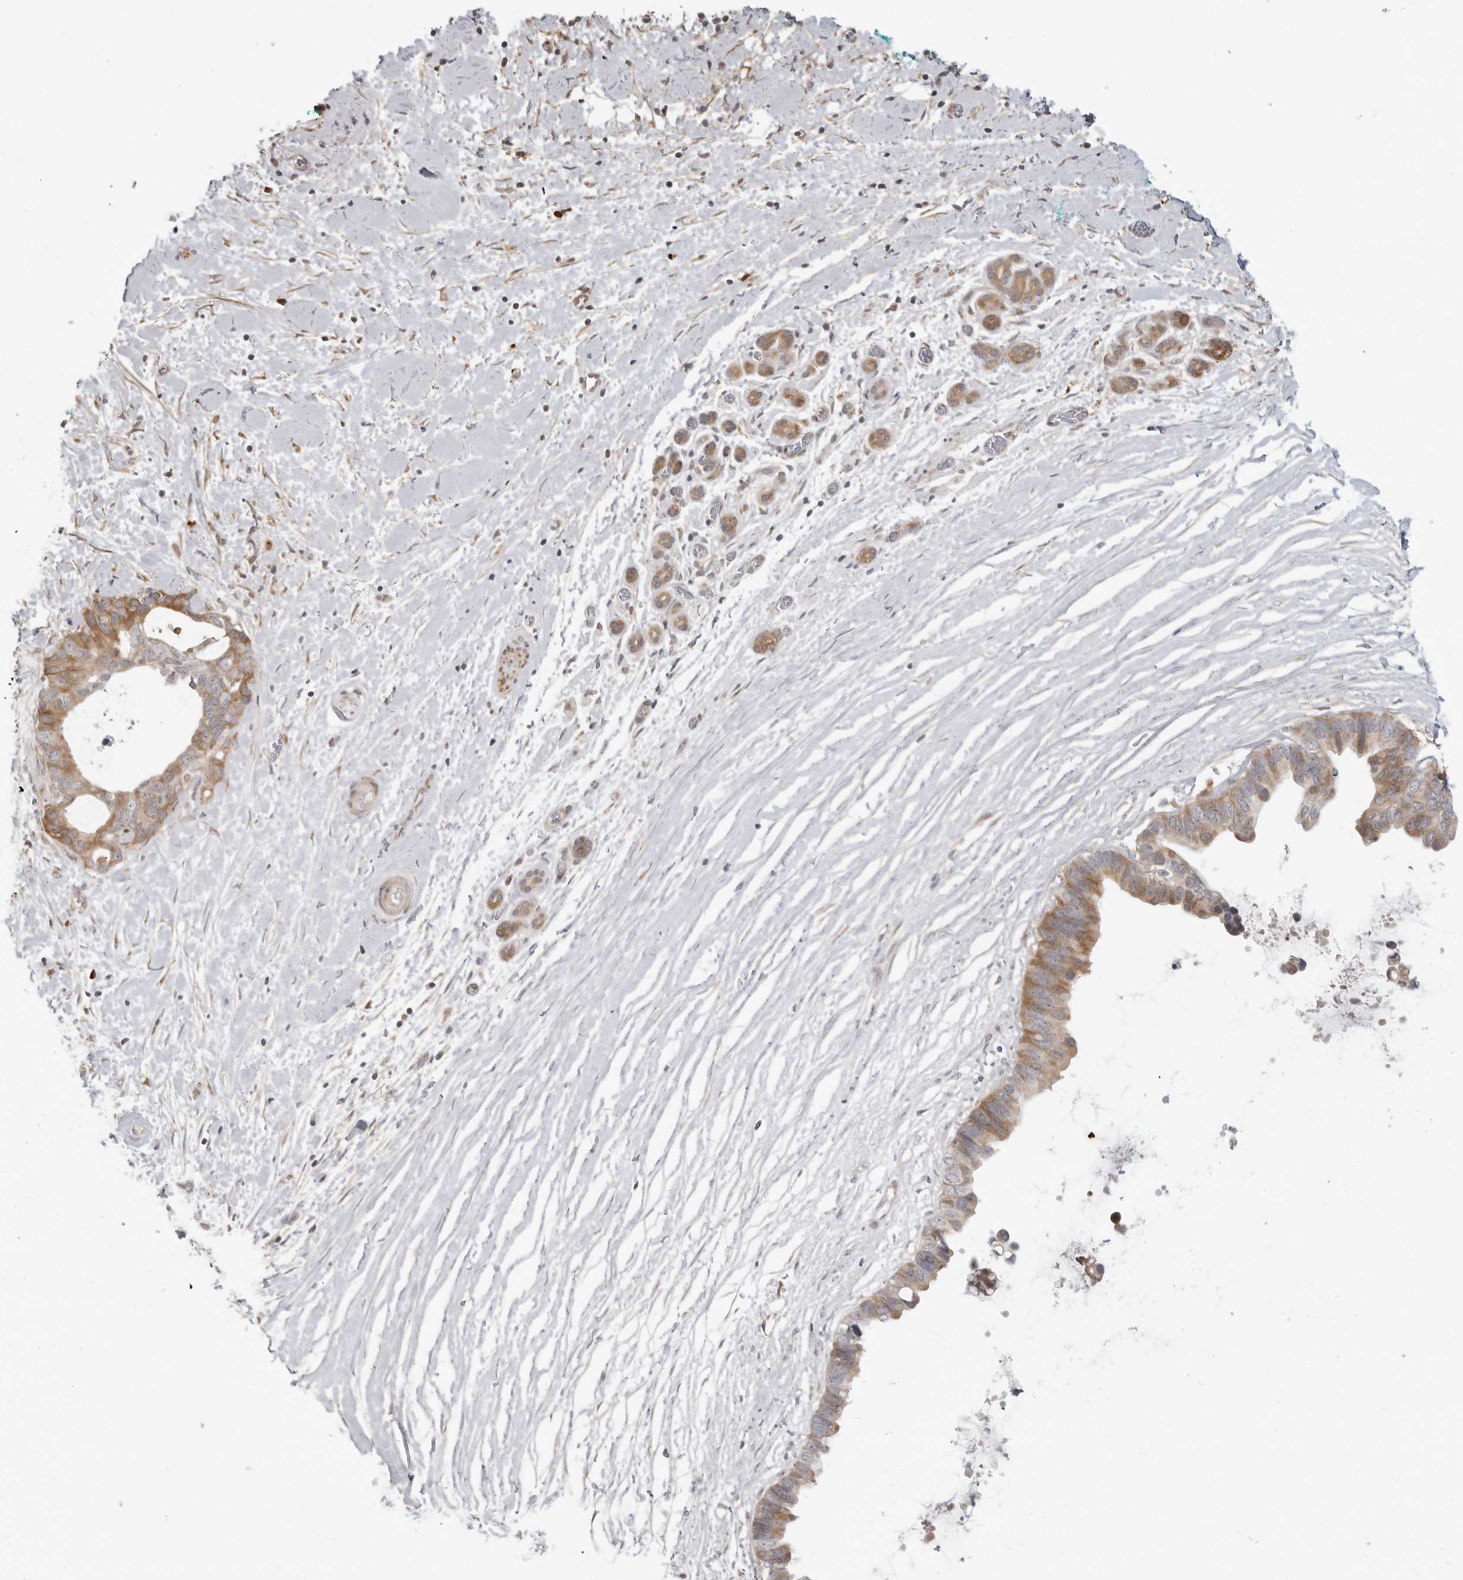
{"staining": {"intensity": "moderate", "quantity": "25%-75%", "location": "cytoplasmic/membranous"}, "tissue": "pancreatic cancer", "cell_type": "Tumor cells", "image_type": "cancer", "snomed": [{"axis": "morphology", "description": "Adenocarcinoma, NOS"}, {"axis": "topography", "description": "Pancreas"}], "caption": "High-magnification brightfield microscopy of pancreatic cancer (adenocarcinoma) stained with DAB (brown) and counterstained with hematoxylin (blue). tumor cells exhibit moderate cytoplasmic/membranous positivity is seen in approximately25%-75% of cells.", "gene": "IDO1", "patient": {"sex": "female", "age": 72}}